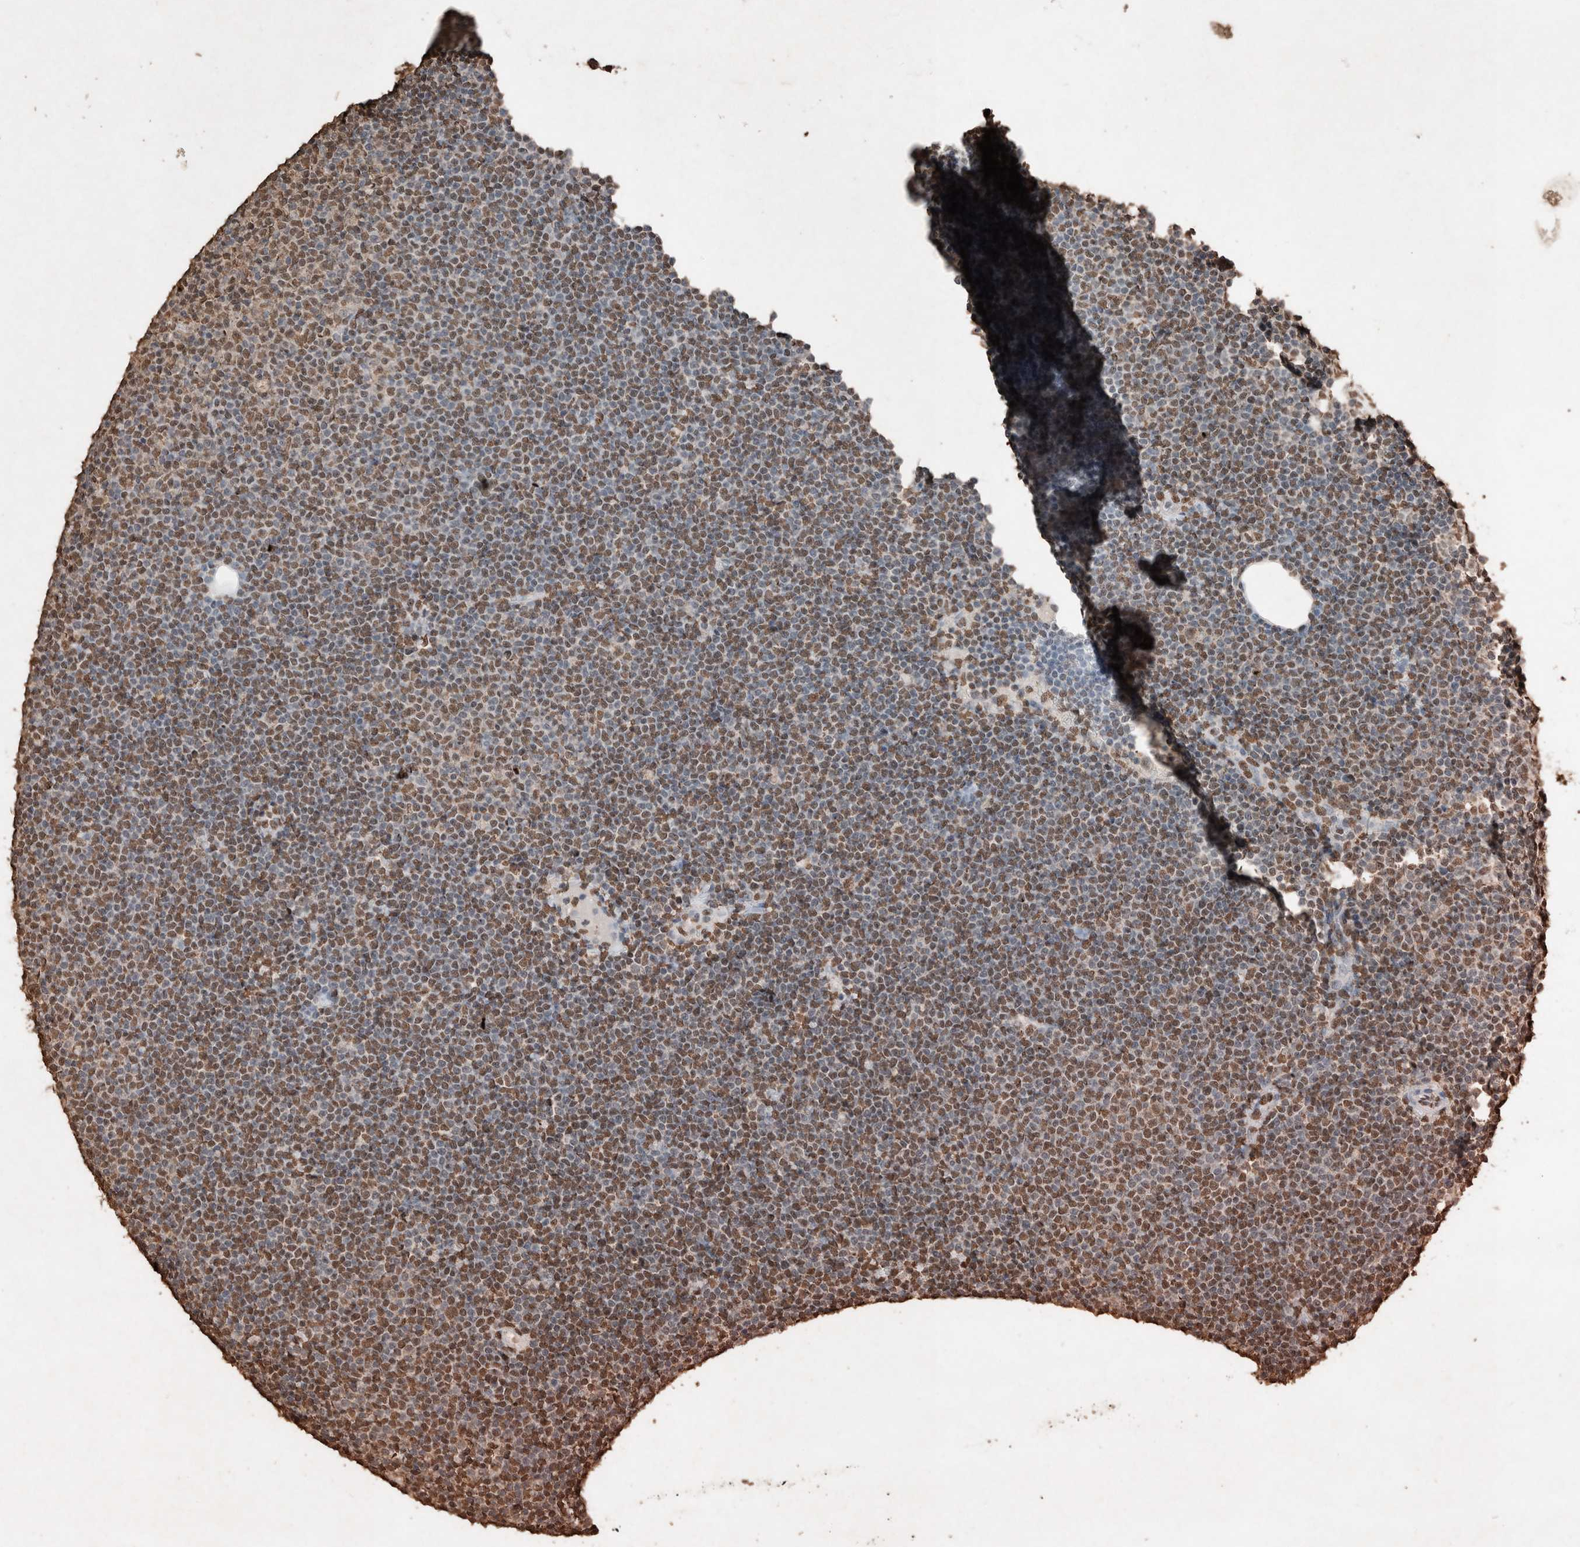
{"staining": {"intensity": "moderate", "quantity": ">75%", "location": "nuclear"}, "tissue": "lymphoma", "cell_type": "Tumor cells", "image_type": "cancer", "snomed": [{"axis": "morphology", "description": "Malignant lymphoma, non-Hodgkin's type, Low grade"}, {"axis": "topography", "description": "Lymph node"}], "caption": "The histopathology image displays immunohistochemical staining of low-grade malignant lymphoma, non-Hodgkin's type. There is moderate nuclear expression is present in about >75% of tumor cells.", "gene": "FSTL3", "patient": {"sex": "female", "age": 53}}